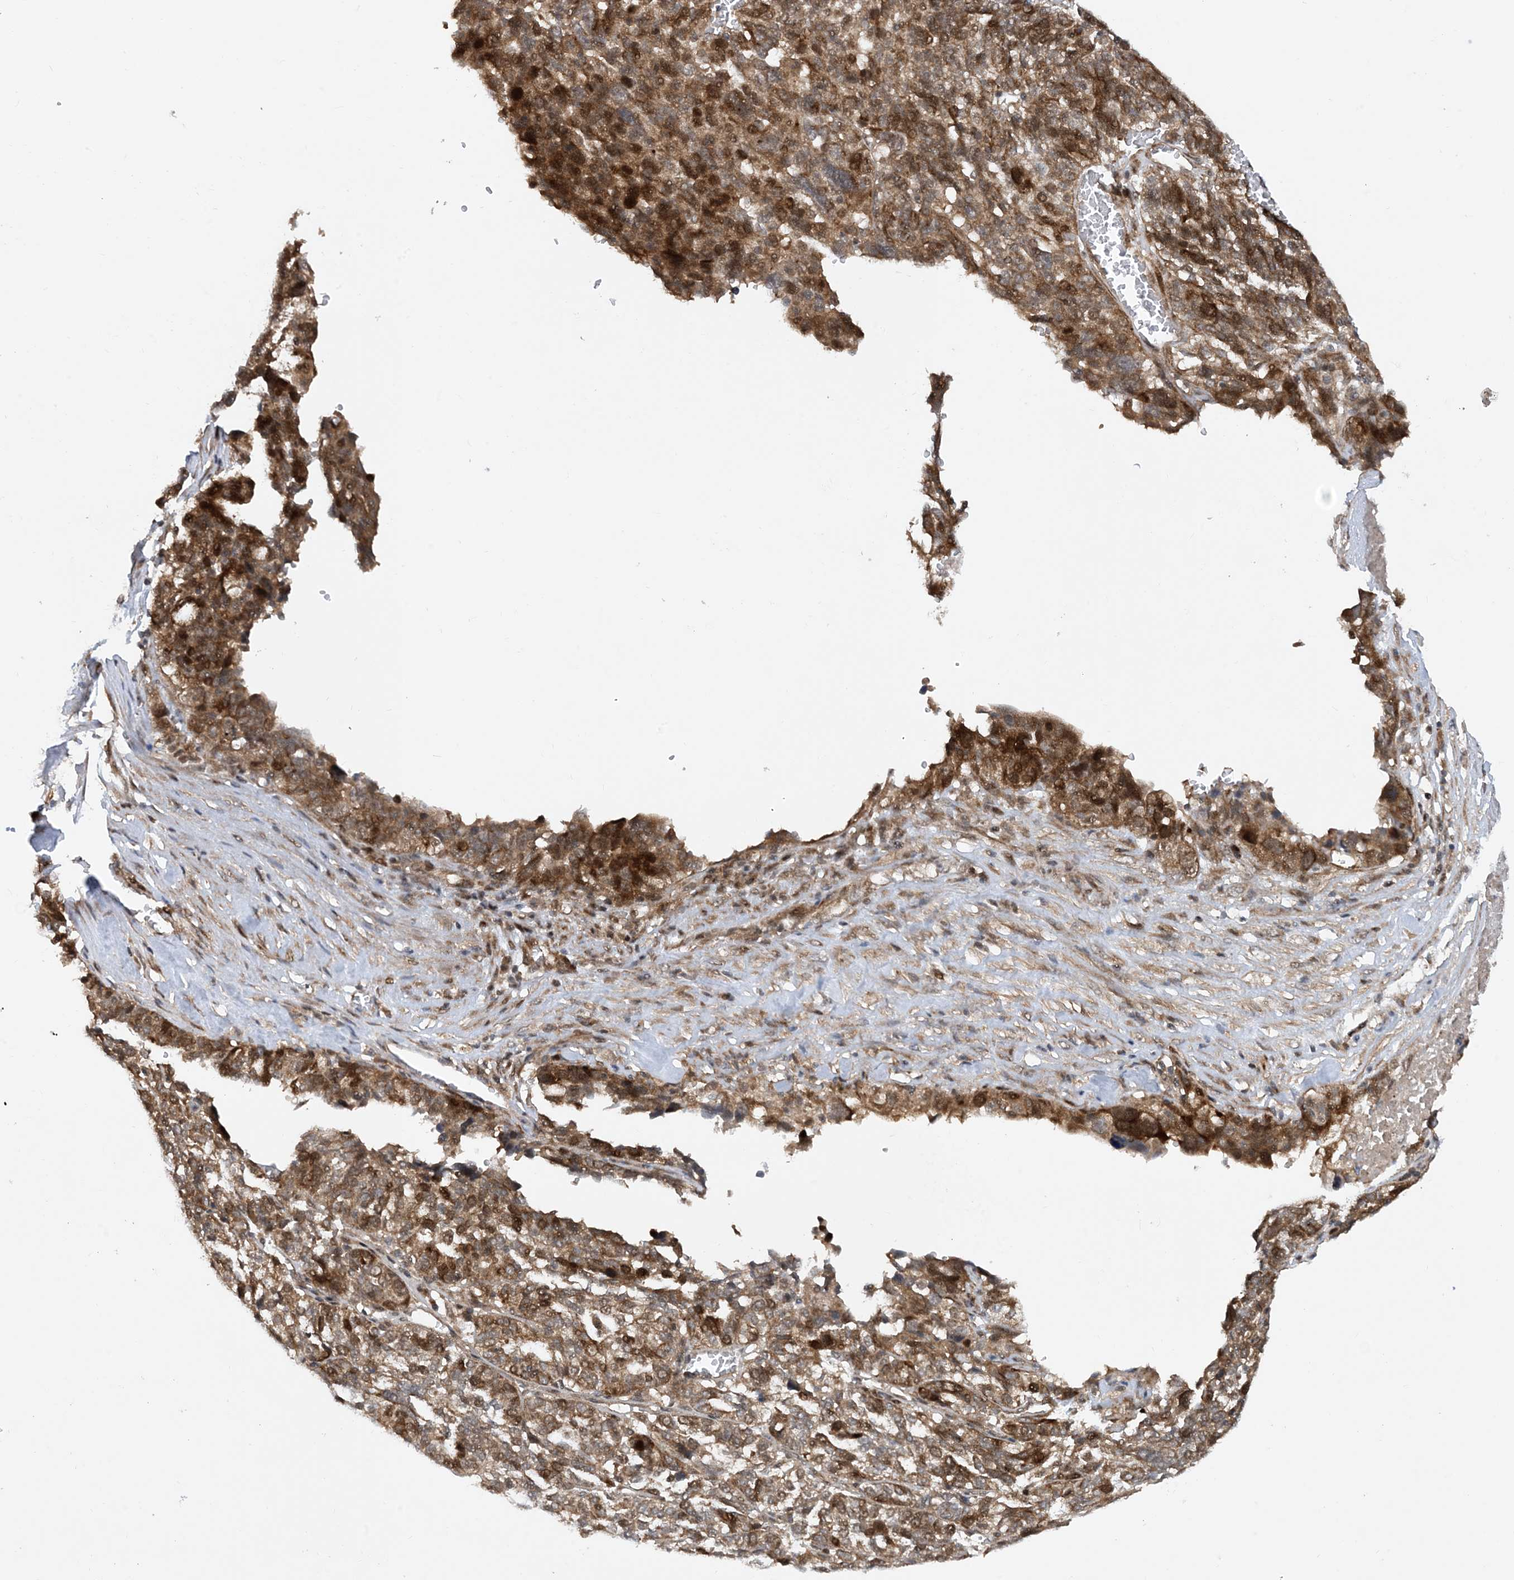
{"staining": {"intensity": "weak", "quantity": "25%-75%", "location": "cytoplasmic/membranous"}, "tissue": "ovarian cancer", "cell_type": "Tumor cells", "image_type": "cancer", "snomed": [{"axis": "morphology", "description": "Cystadenocarcinoma, serous, NOS"}, {"axis": "topography", "description": "Ovary"}], "caption": "IHC micrograph of ovarian cancer (serous cystadenocarcinoma) stained for a protein (brown), which shows low levels of weak cytoplasmic/membranous expression in about 25%-75% of tumor cells.", "gene": "HEMK1", "patient": {"sex": "female", "age": 59}}